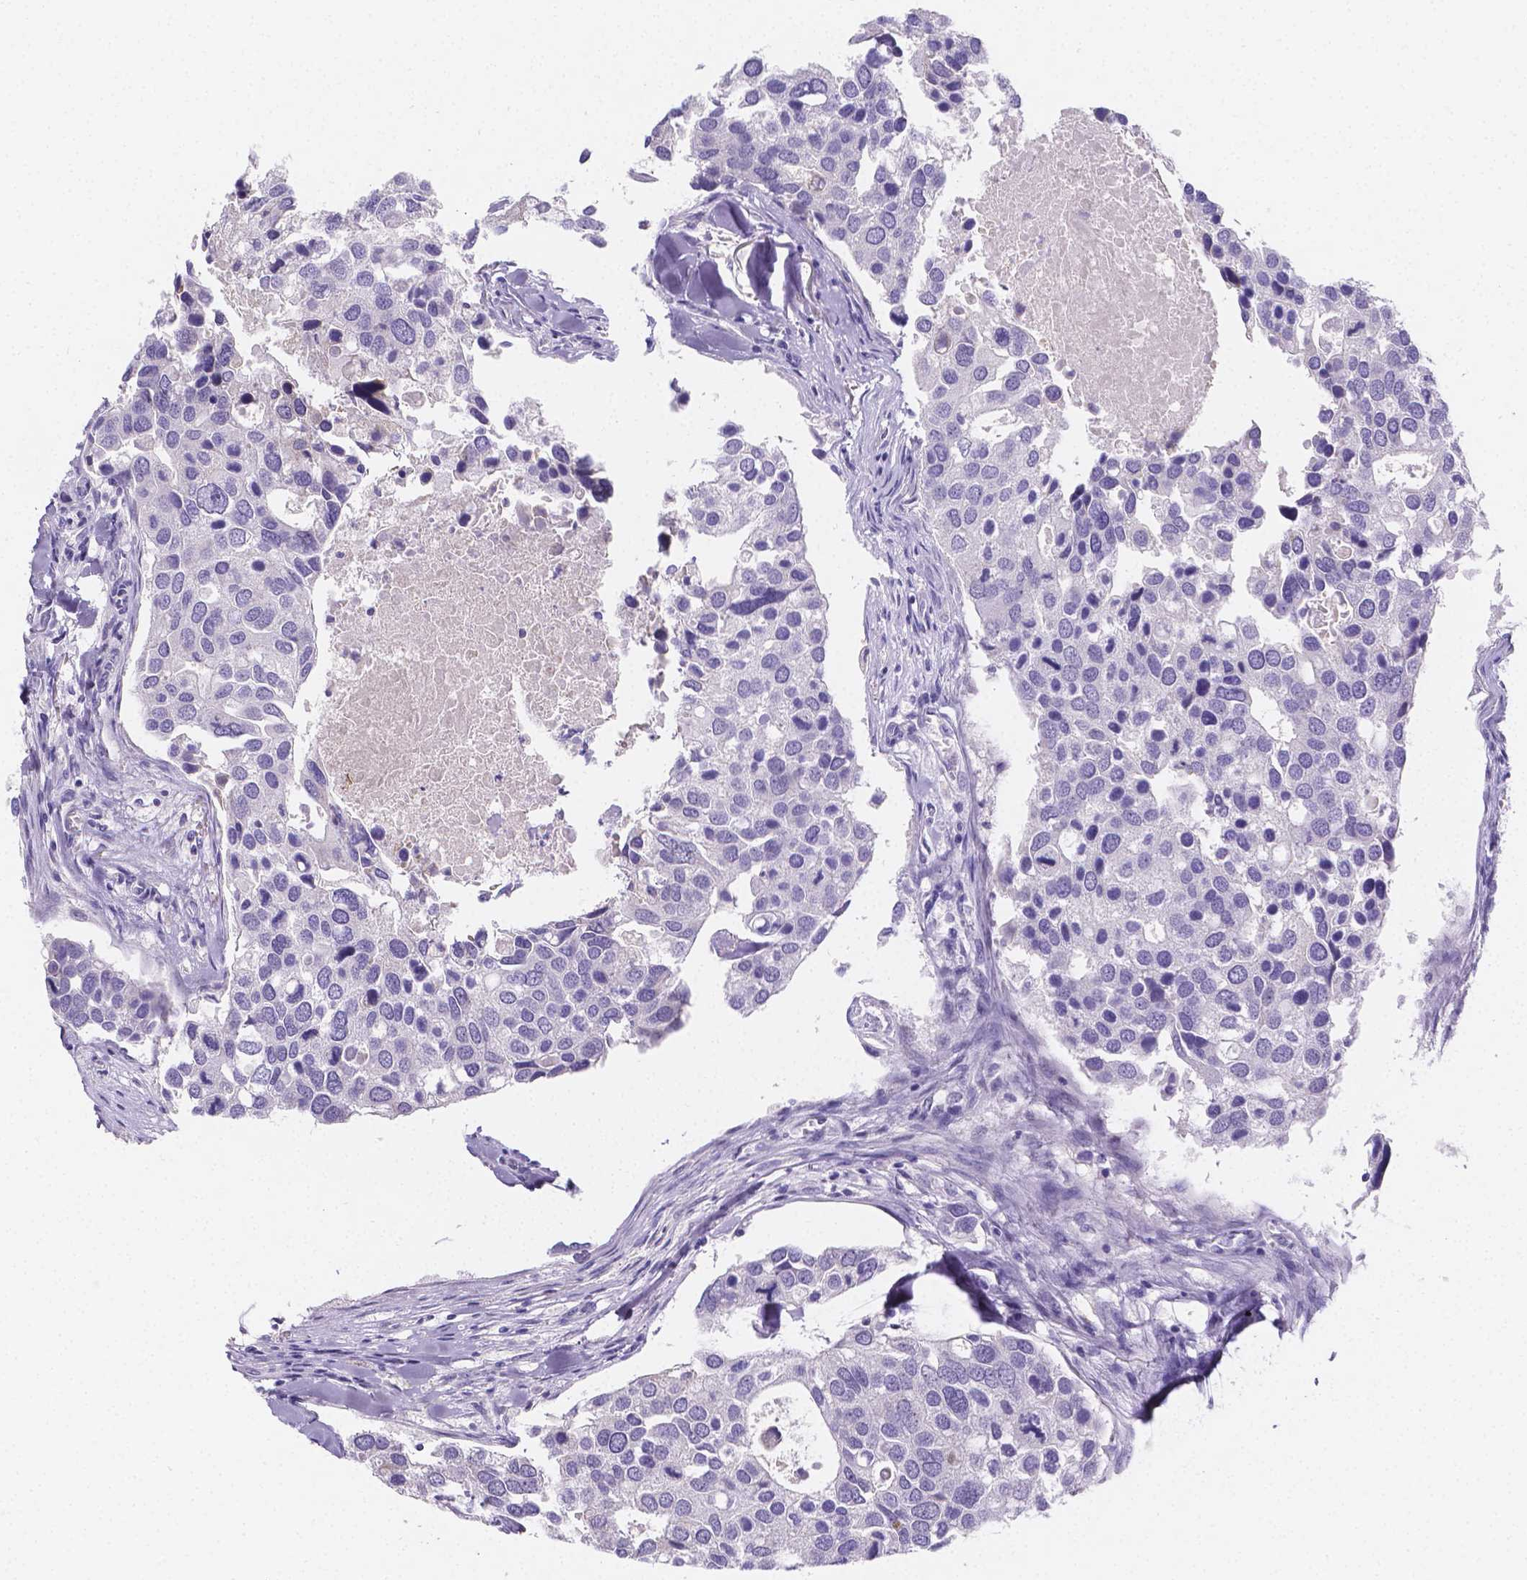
{"staining": {"intensity": "negative", "quantity": "none", "location": "none"}, "tissue": "breast cancer", "cell_type": "Tumor cells", "image_type": "cancer", "snomed": [{"axis": "morphology", "description": "Duct carcinoma"}, {"axis": "topography", "description": "Breast"}], "caption": "This is a micrograph of IHC staining of breast cancer, which shows no expression in tumor cells.", "gene": "PLXNA4", "patient": {"sex": "female", "age": 83}}